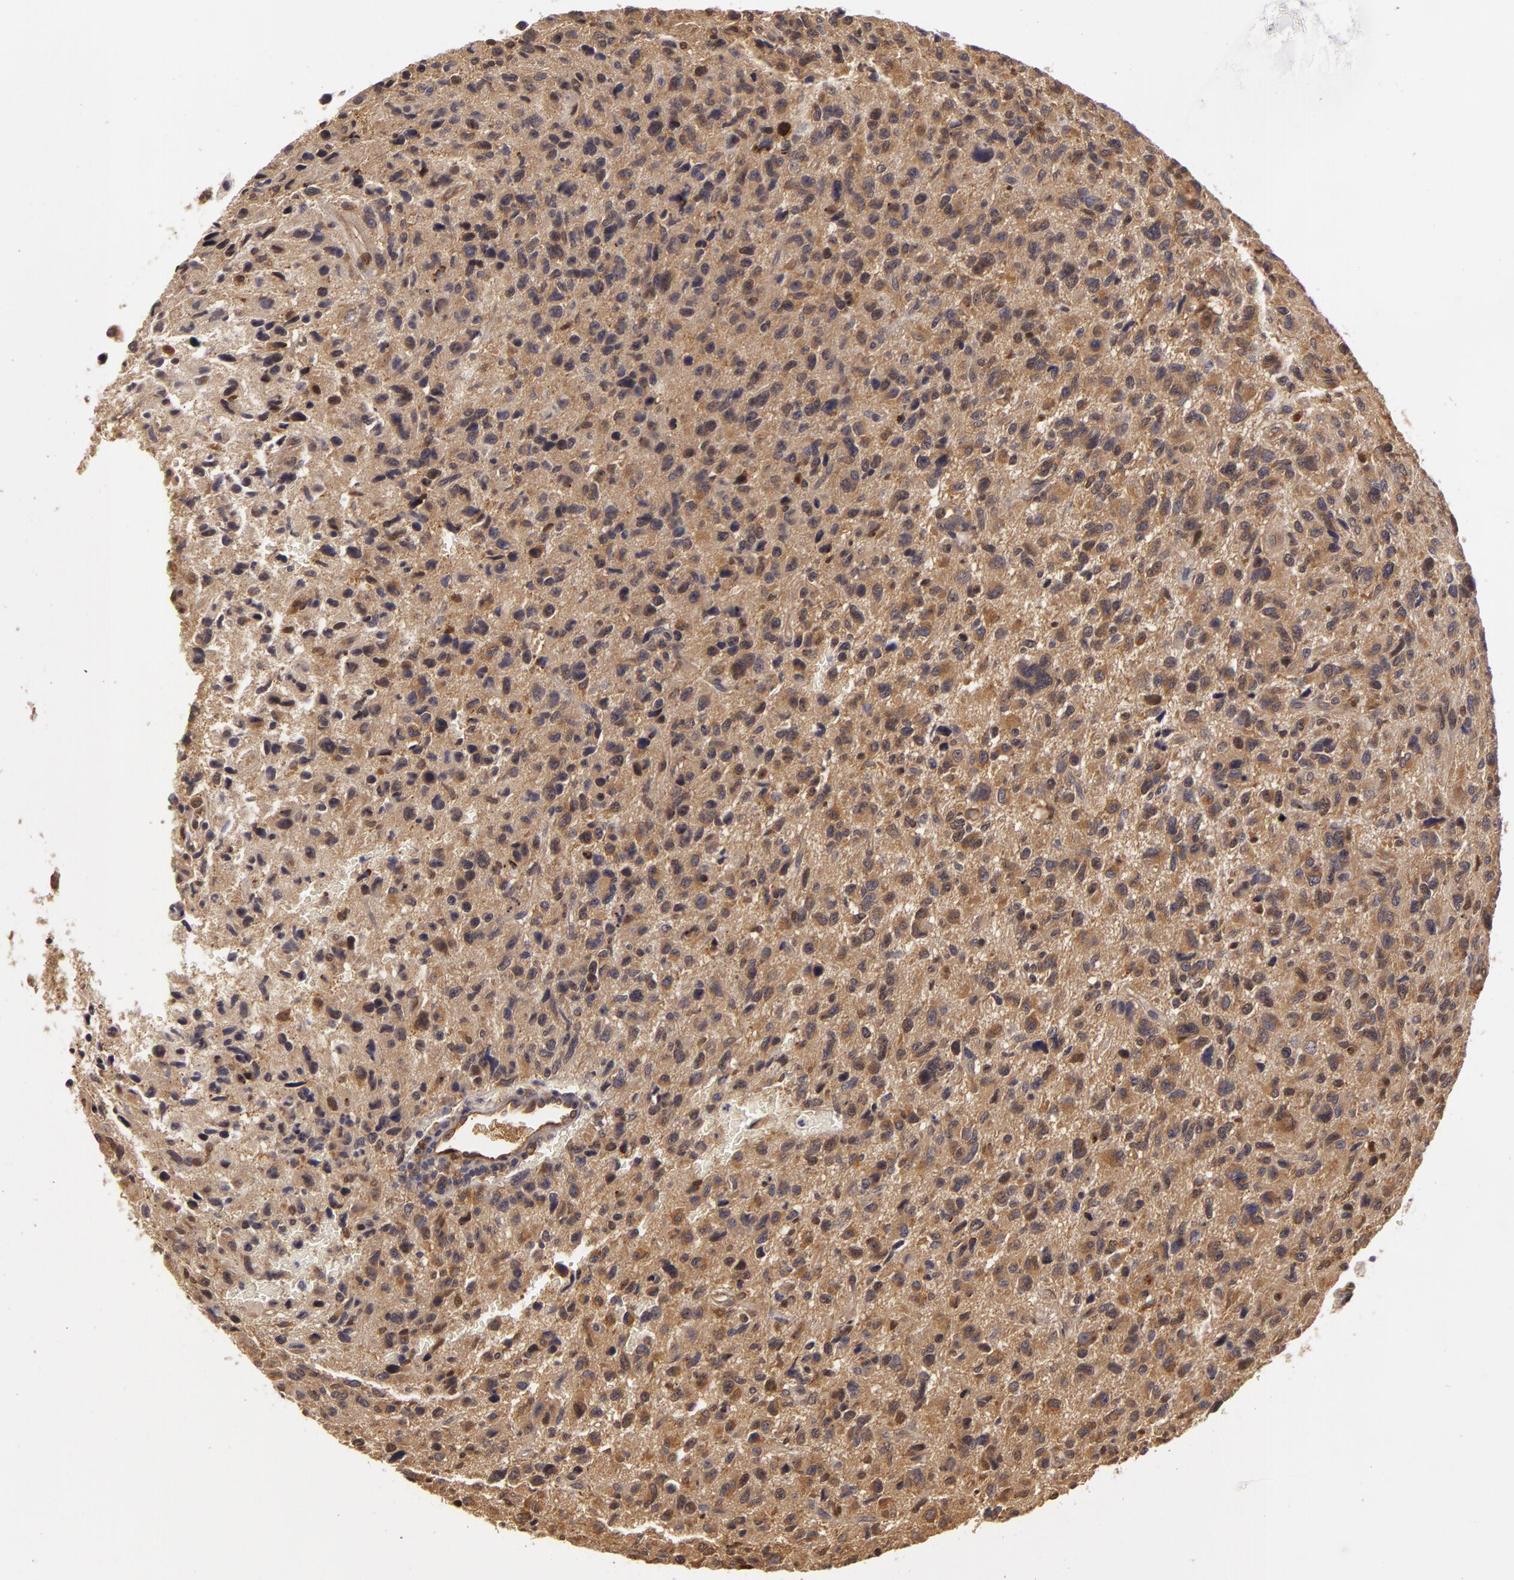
{"staining": {"intensity": "moderate", "quantity": "25%-75%", "location": "cytoplasmic/membranous"}, "tissue": "glioma", "cell_type": "Tumor cells", "image_type": "cancer", "snomed": [{"axis": "morphology", "description": "Glioma, malignant, High grade"}, {"axis": "topography", "description": "Brain"}], "caption": "Protein expression analysis of malignant glioma (high-grade) demonstrates moderate cytoplasmic/membranous positivity in about 25%-75% of tumor cells.", "gene": "ZNF229", "patient": {"sex": "female", "age": 60}}